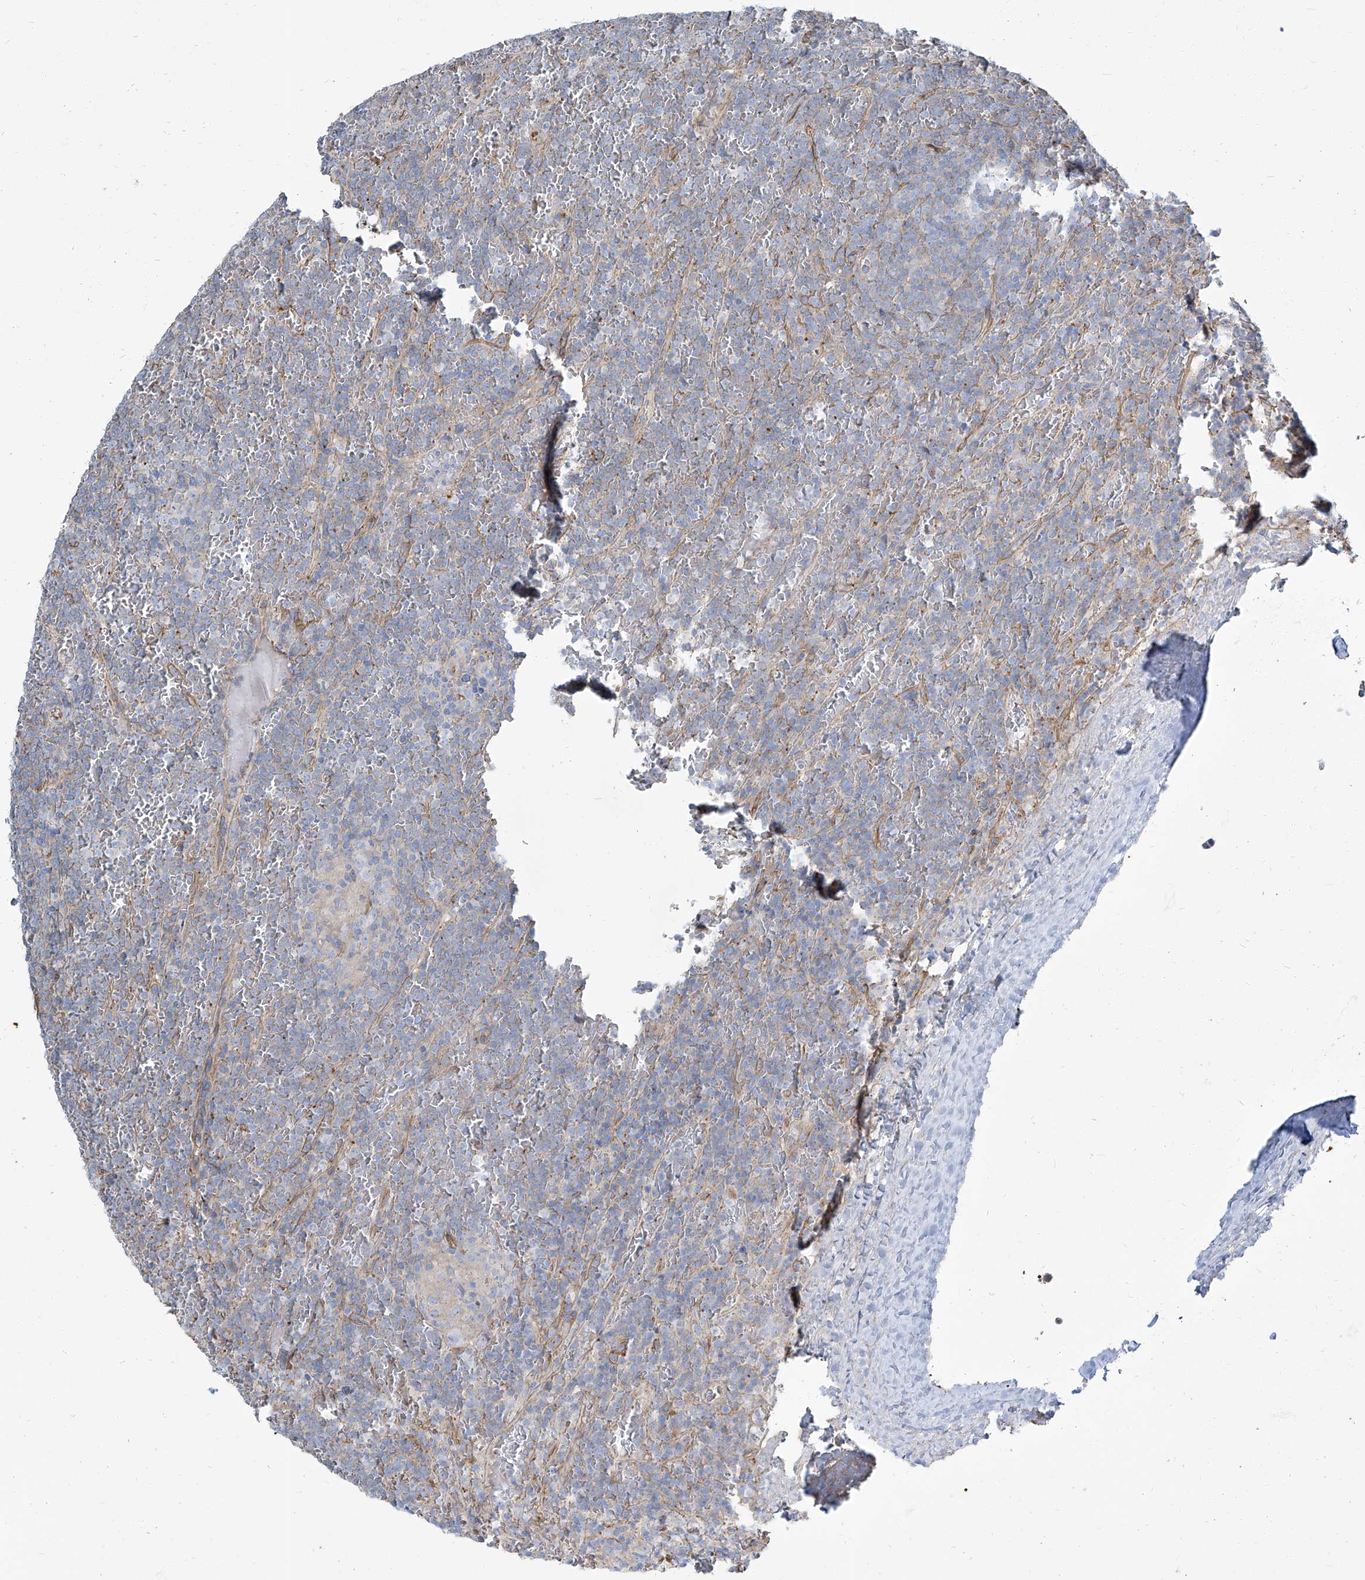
{"staining": {"intensity": "negative", "quantity": "none", "location": "none"}, "tissue": "lymphoma", "cell_type": "Tumor cells", "image_type": "cancer", "snomed": [{"axis": "morphology", "description": "Malignant lymphoma, non-Hodgkin's type, Low grade"}, {"axis": "topography", "description": "Spleen"}], "caption": "Tumor cells show no significant protein staining in low-grade malignant lymphoma, non-Hodgkin's type. (Brightfield microscopy of DAB immunohistochemistry at high magnification).", "gene": "TXLNB", "patient": {"sex": "female", "age": 19}}